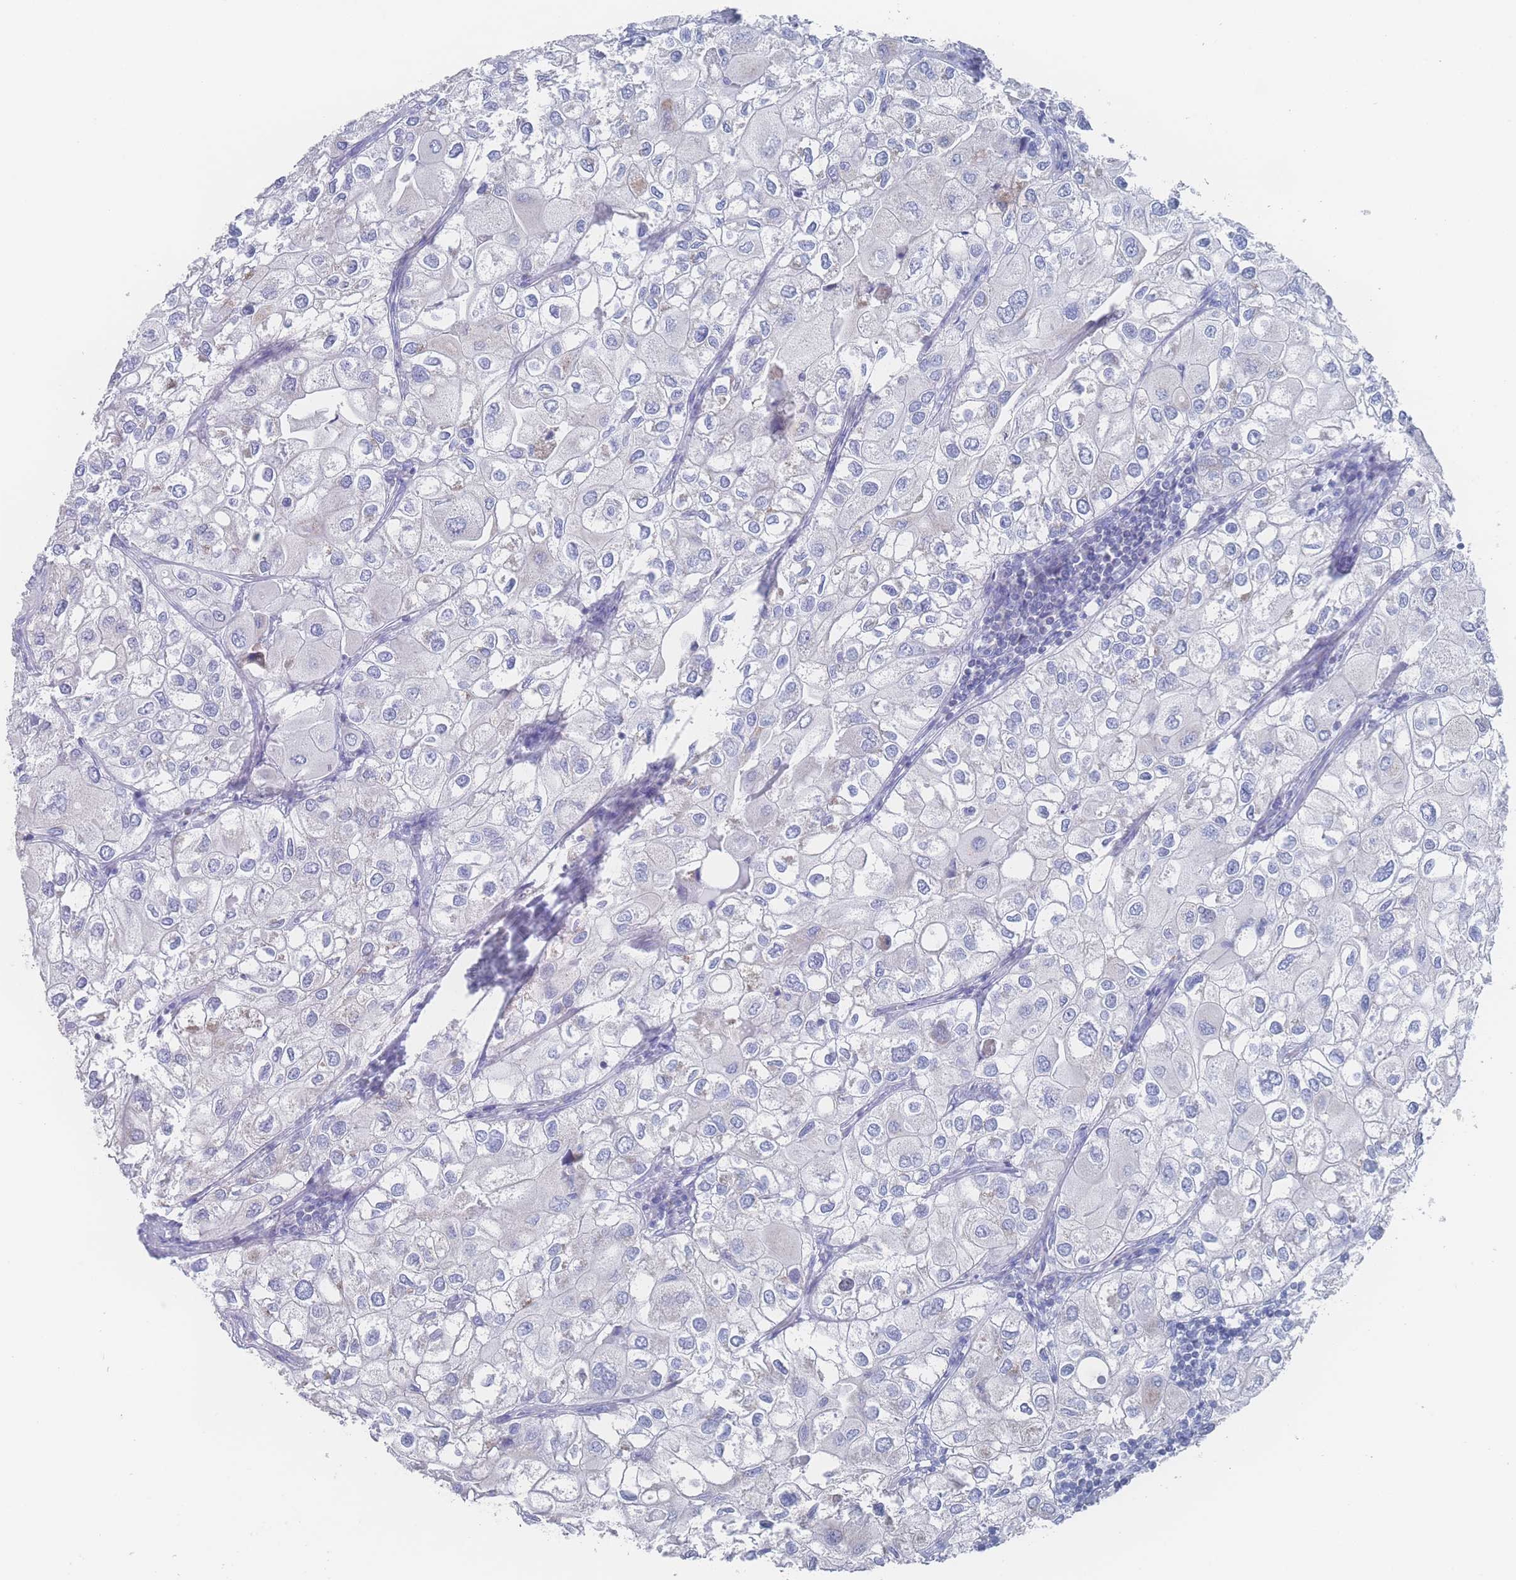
{"staining": {"intensity": "negative", "quantity": "none", "location": "none"}, "tissue": "urothelial cancer", "cell_type": "Tumor cells", "image_type": "cancer", "snomed": [{"axis": "morphology", "description": "Urothelial carcinoma, High grade"}, {"axis": "topography", "description": "Urinary bladder"}], "caption": "Tumor cells show no significant staining in urothelial cancer.", "gene": "SNPH", "patient": {"sex": "male", "age": 64}}